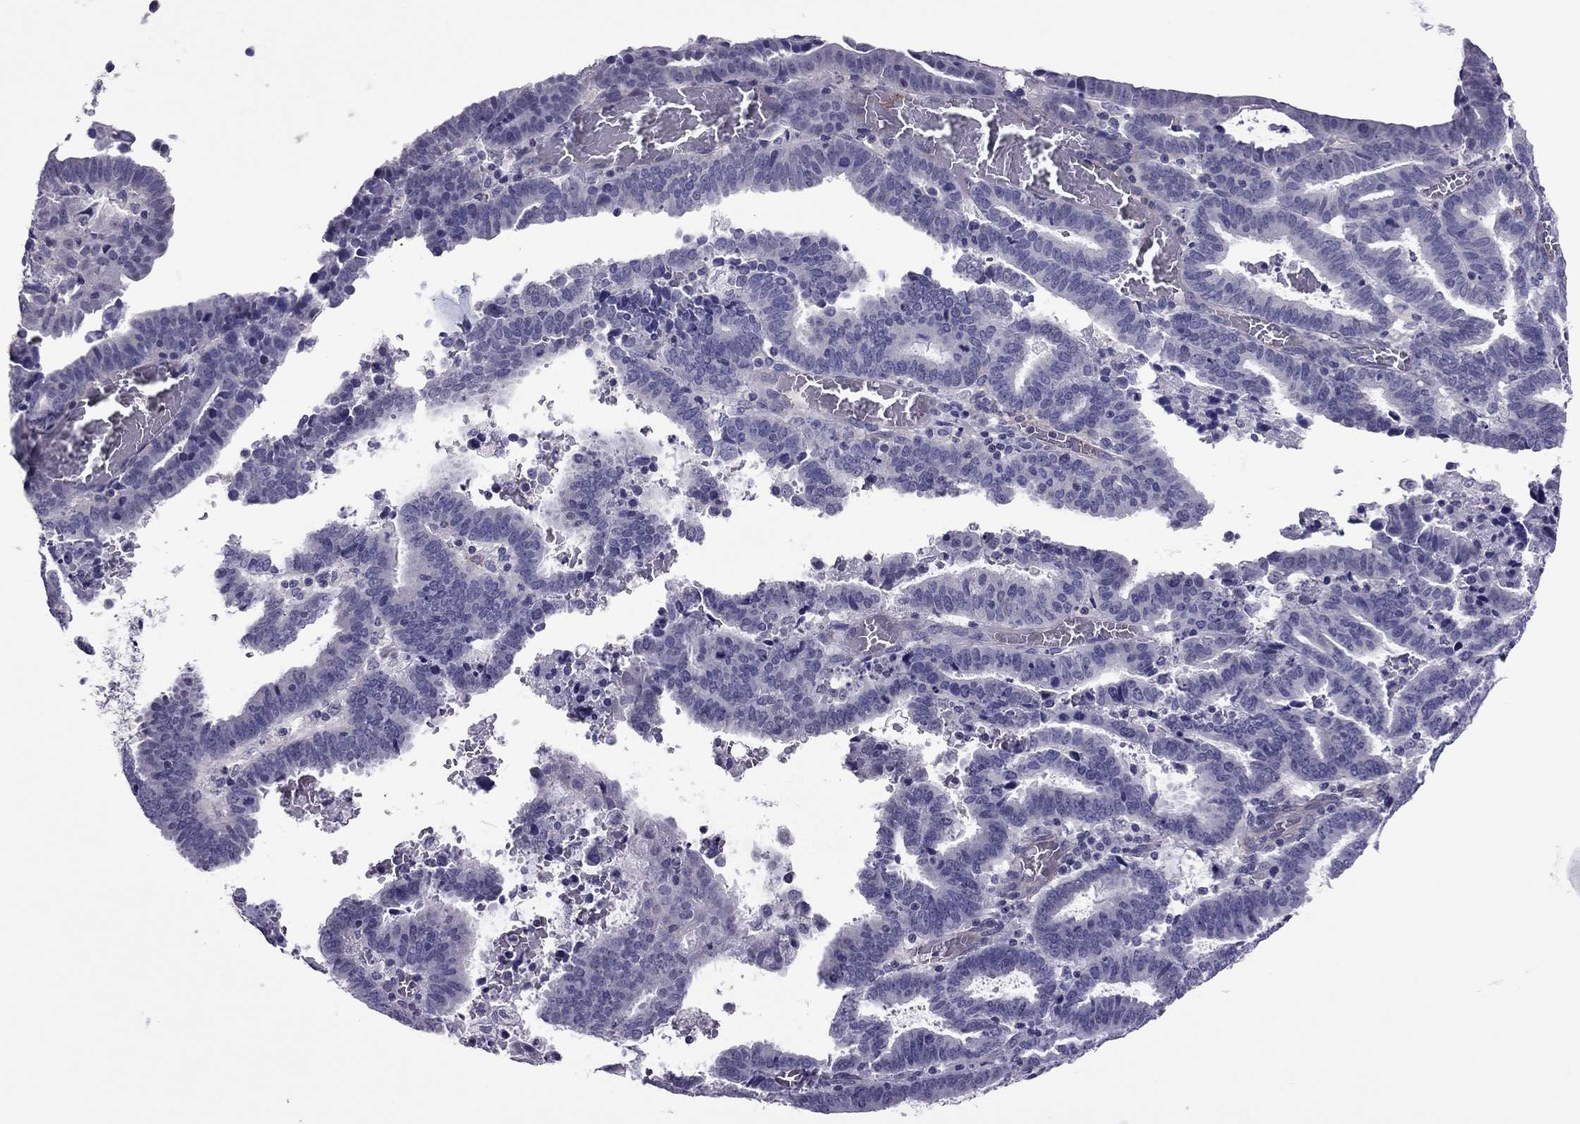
{"staining": {"intensity": "negative", "quantity": "none", "location": "none"}, "tissue": "endometrial cancer", "cell_type": "Tumor cells", "image_type": "cancer", "snomed": [{"axis": "morphology", "description": "Adenocarcinoma, NOS"}, {"axis": "topography", "description": "Uterus"}], "caption": "Immunohistochemical staining of human adenocarcinoma (endometrial) exhibits no significant staining in tumor cells. (Brightfield microscopy of DAB immunohistochemistry (IHC) at high magnification).", "gene": "SLC16A8", "patient": {"sex": "female", "age": 83}}